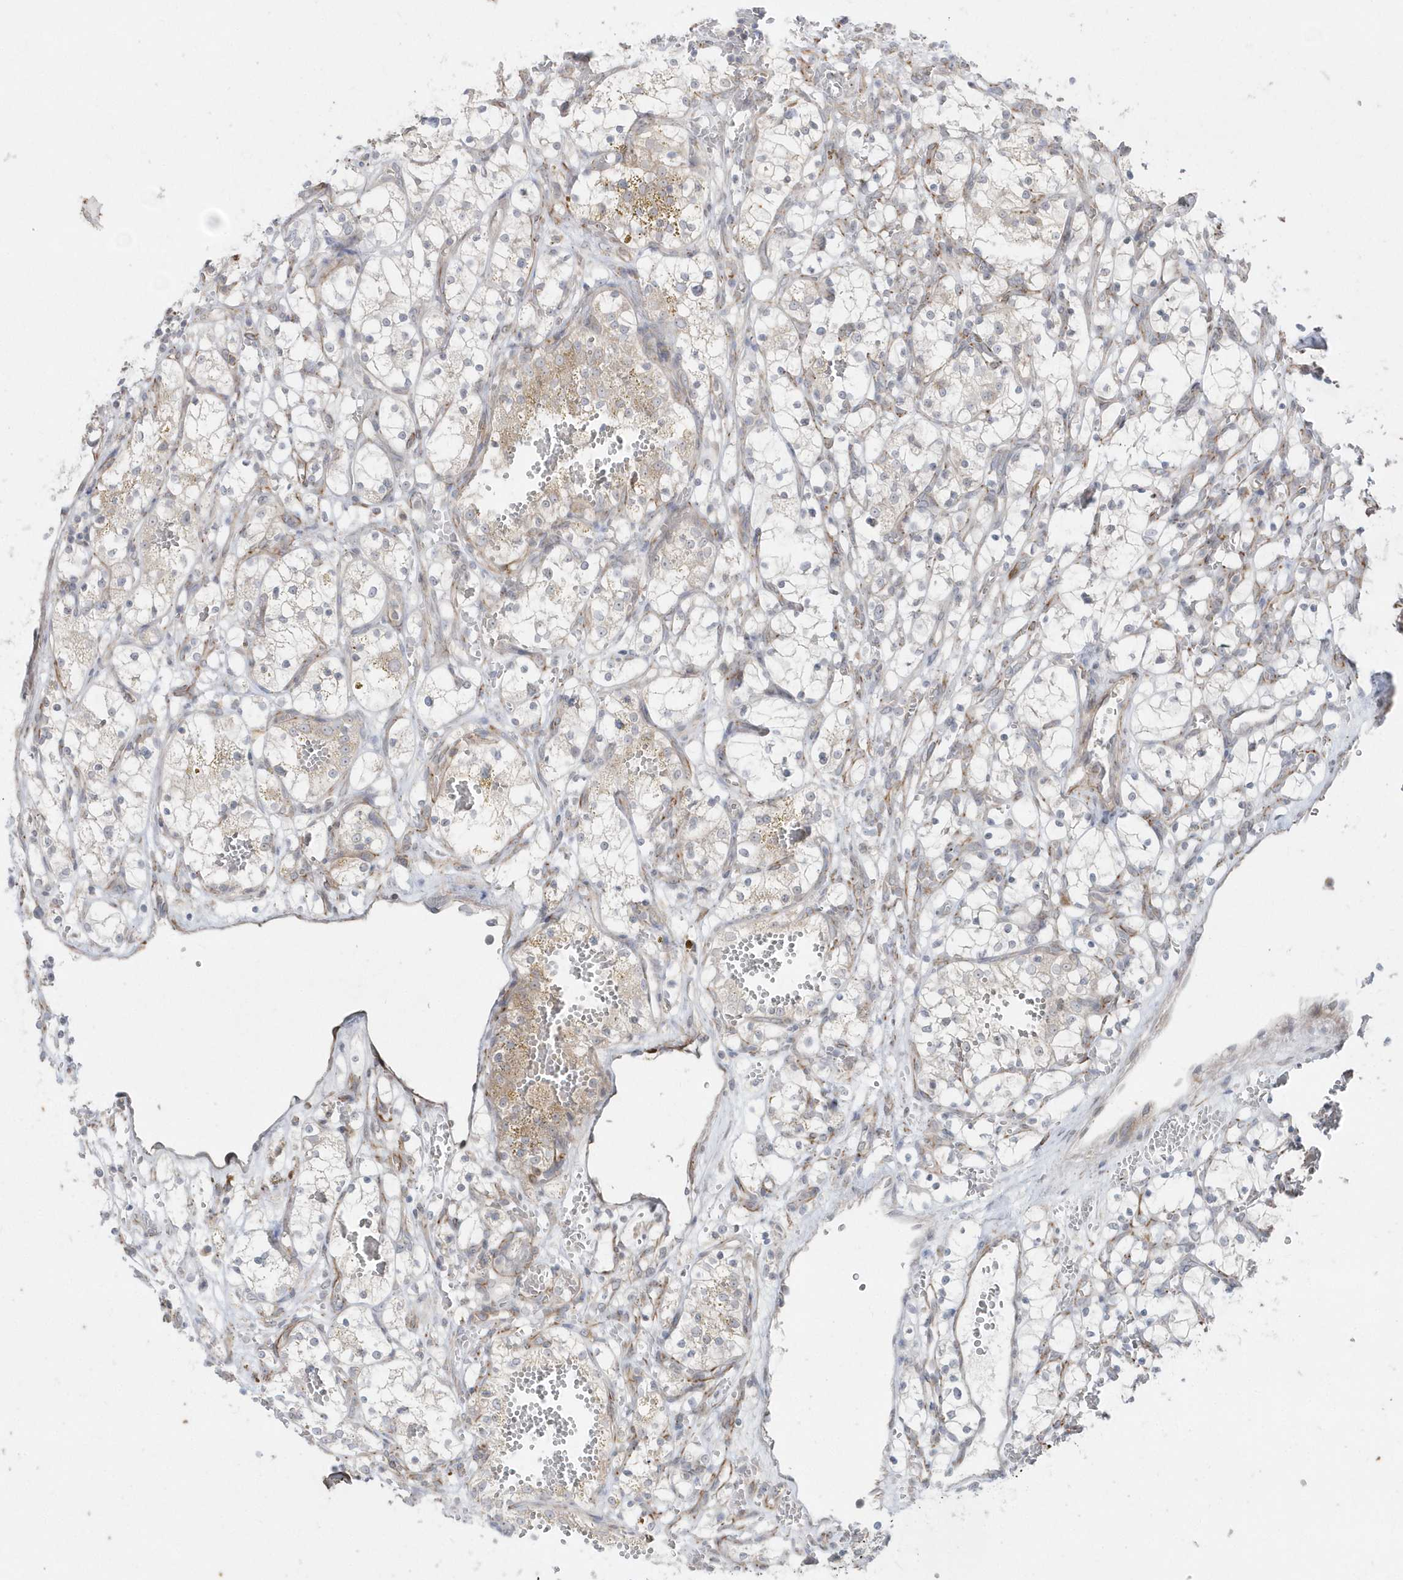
{"staining": {"intensity": "negative", "quantity": "none", "location": "none"}, "tissue": "renal cancer", "cell_type": "Tumor cells", "image_type": "cancer", "snomed": [{"axis": "morphology", "description": "Adenocarcinoma, NOS"}, {"axis": "topography", "description": "Kidney"}], "caption": "Adenocarcinoma (renal) stained for a protein using IHC displays no expression tumor cells.", "gene": "DHX57", "patient": {"sex": "female", "age": 69}}